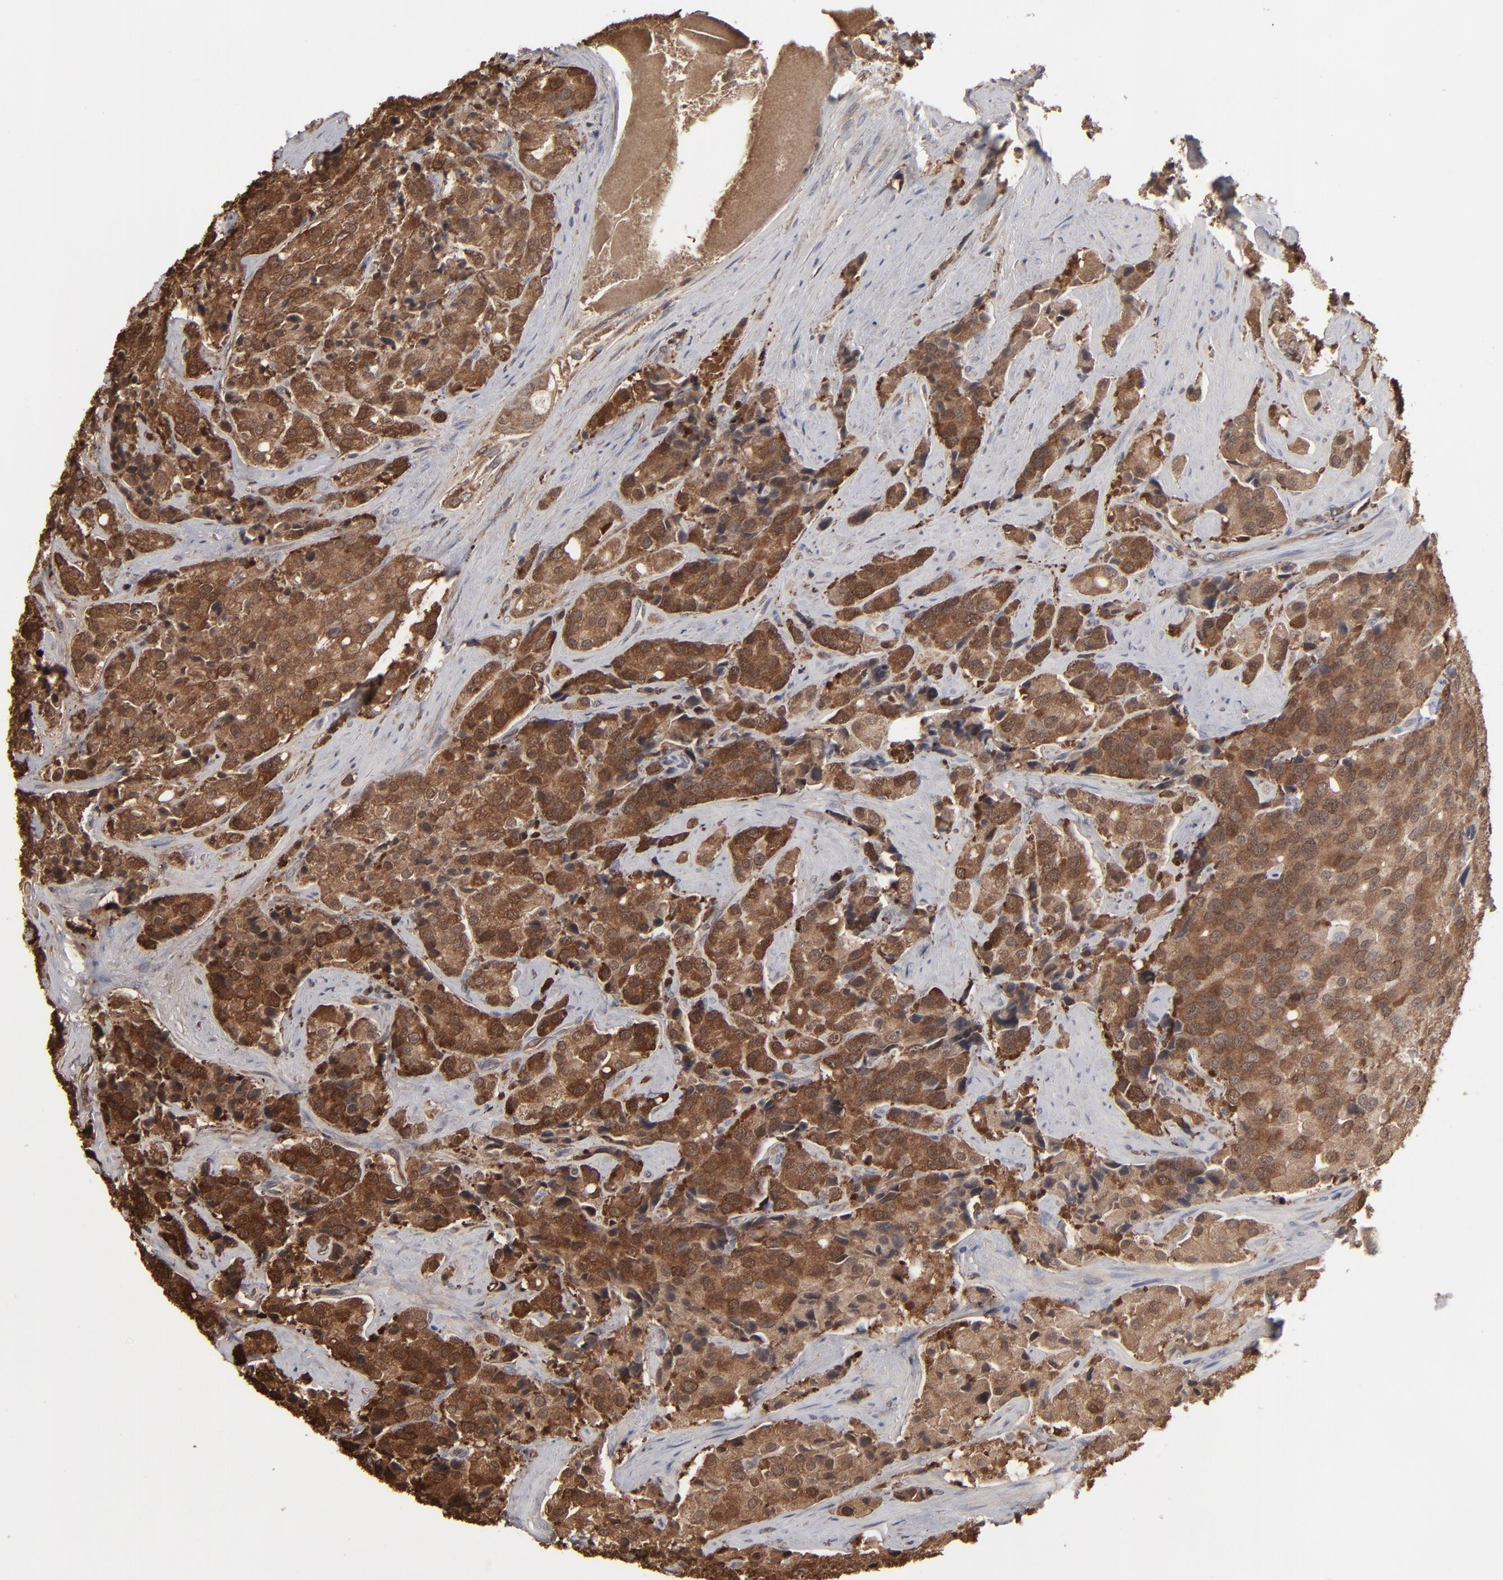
{"staining": {"intensity": "strong", "quantity": ">75%", "location": "cytoplasmic/membranous,nuclear"}, "tissue": "prostate cancer", "cell_type": "Tumor cells", "image_type": "cancer", "snomed": [{"axis": "morphology", "description": "Adenocarcinoma, Medium grade"}, {"axis": "topography", "description": "Prostate"}], "caption": "Tumor cells exhibit high levels of strong cytoplasmic/membranous and nuclear expression in about >75% of cells in human prostate adenocarcinoma (medium-grade).", "gene": "NME1-NME2", "patient": {"sex": "male", "age": 70}}